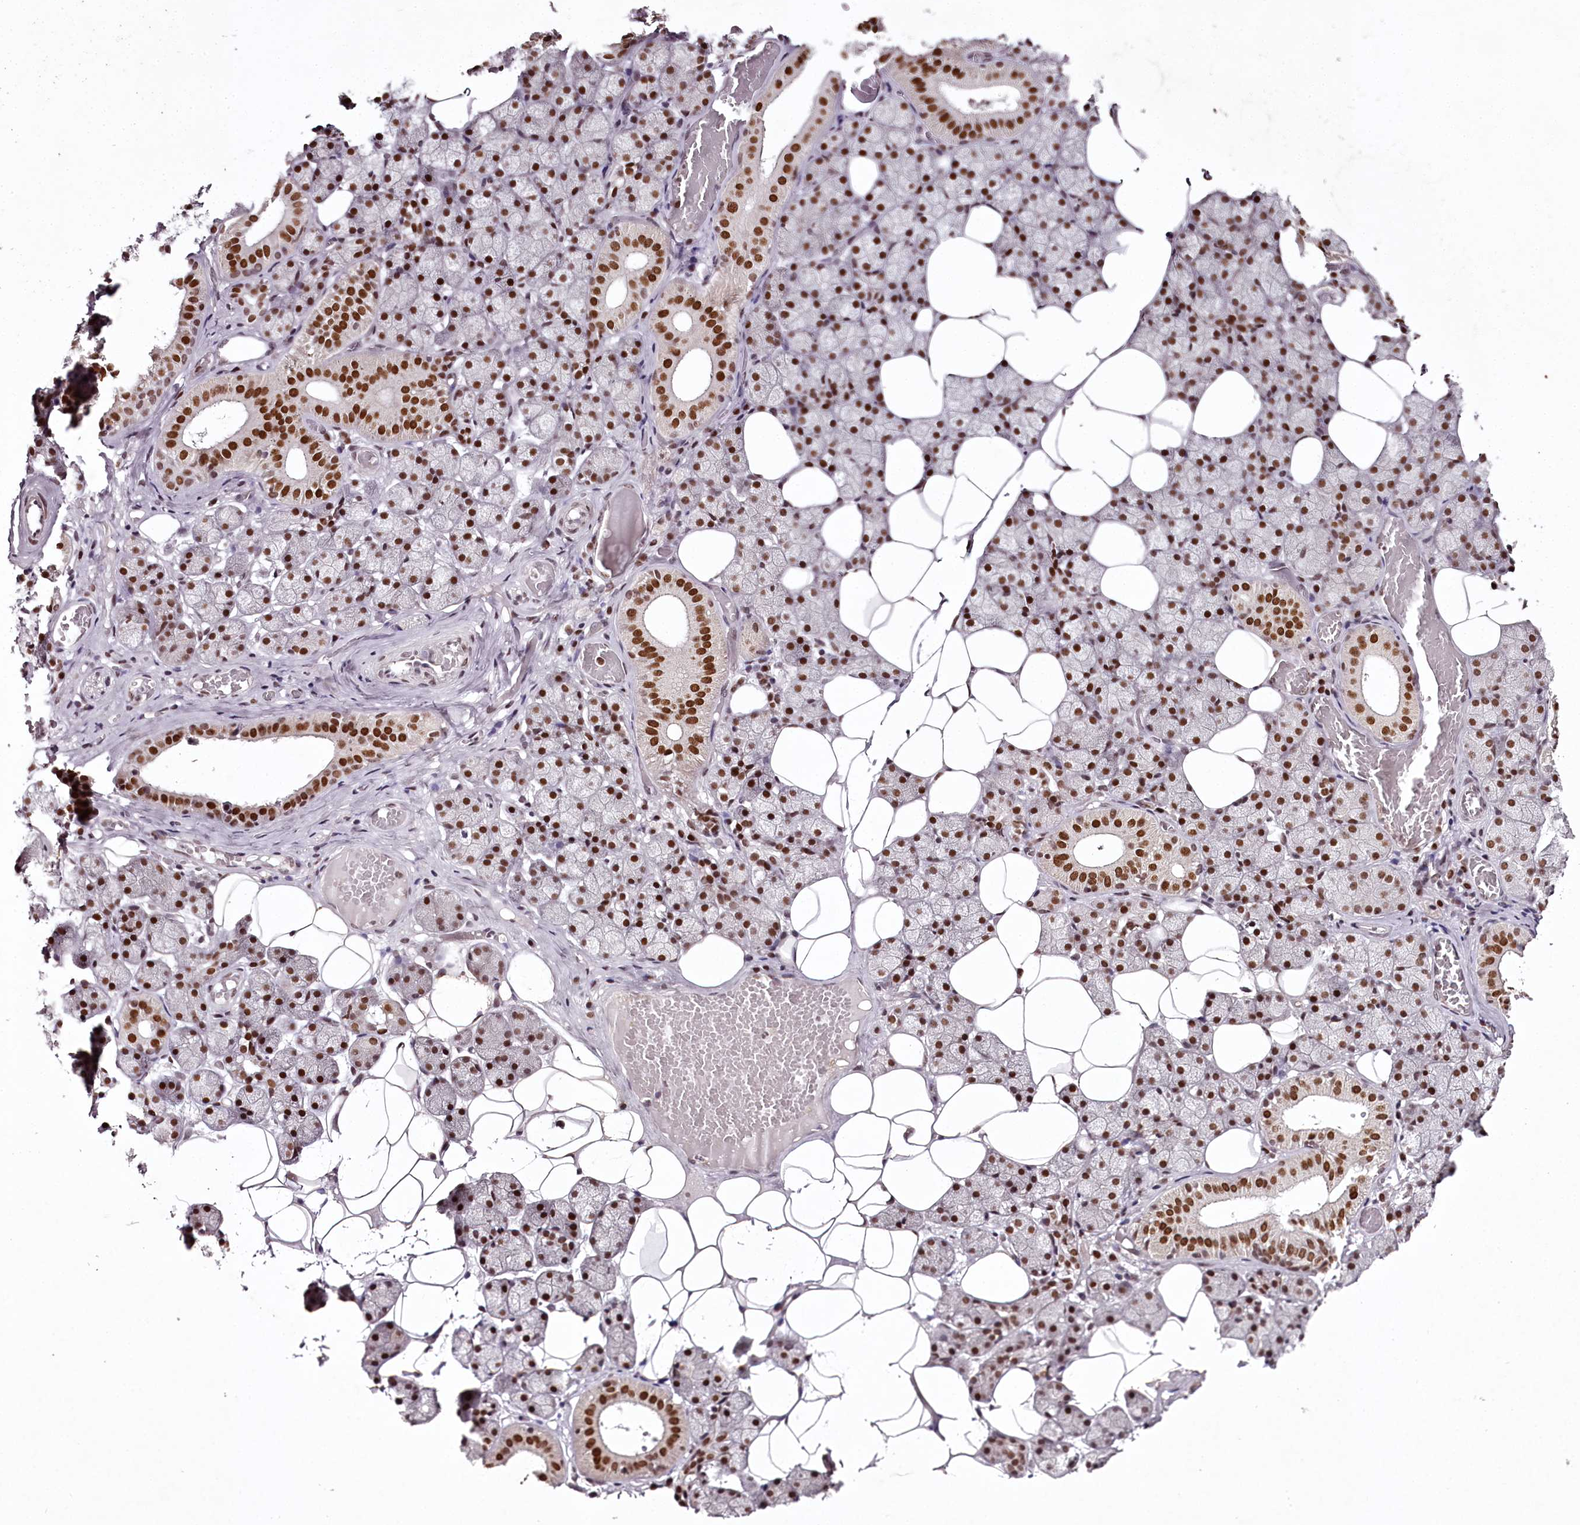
{"staining": {"intensity": "strong", "quantity": ">75%", "location": "nuclear"}, "tissue": "salivary gland", "cell_type": "Glandular cells", "image_type": "normal", "snomed": [{"axis": "morphology", "description": "Normal tissue, NOS"}, {"axis": "topography", "description": "Salivary gland"}], "caption": "Glandular cells exhibit high levels of strong nuclear staining in approximately >75% of cells in unremarkable salivary gland.", "gene": "PSPC1", "patient": {"sex": "female", "age": 33}}